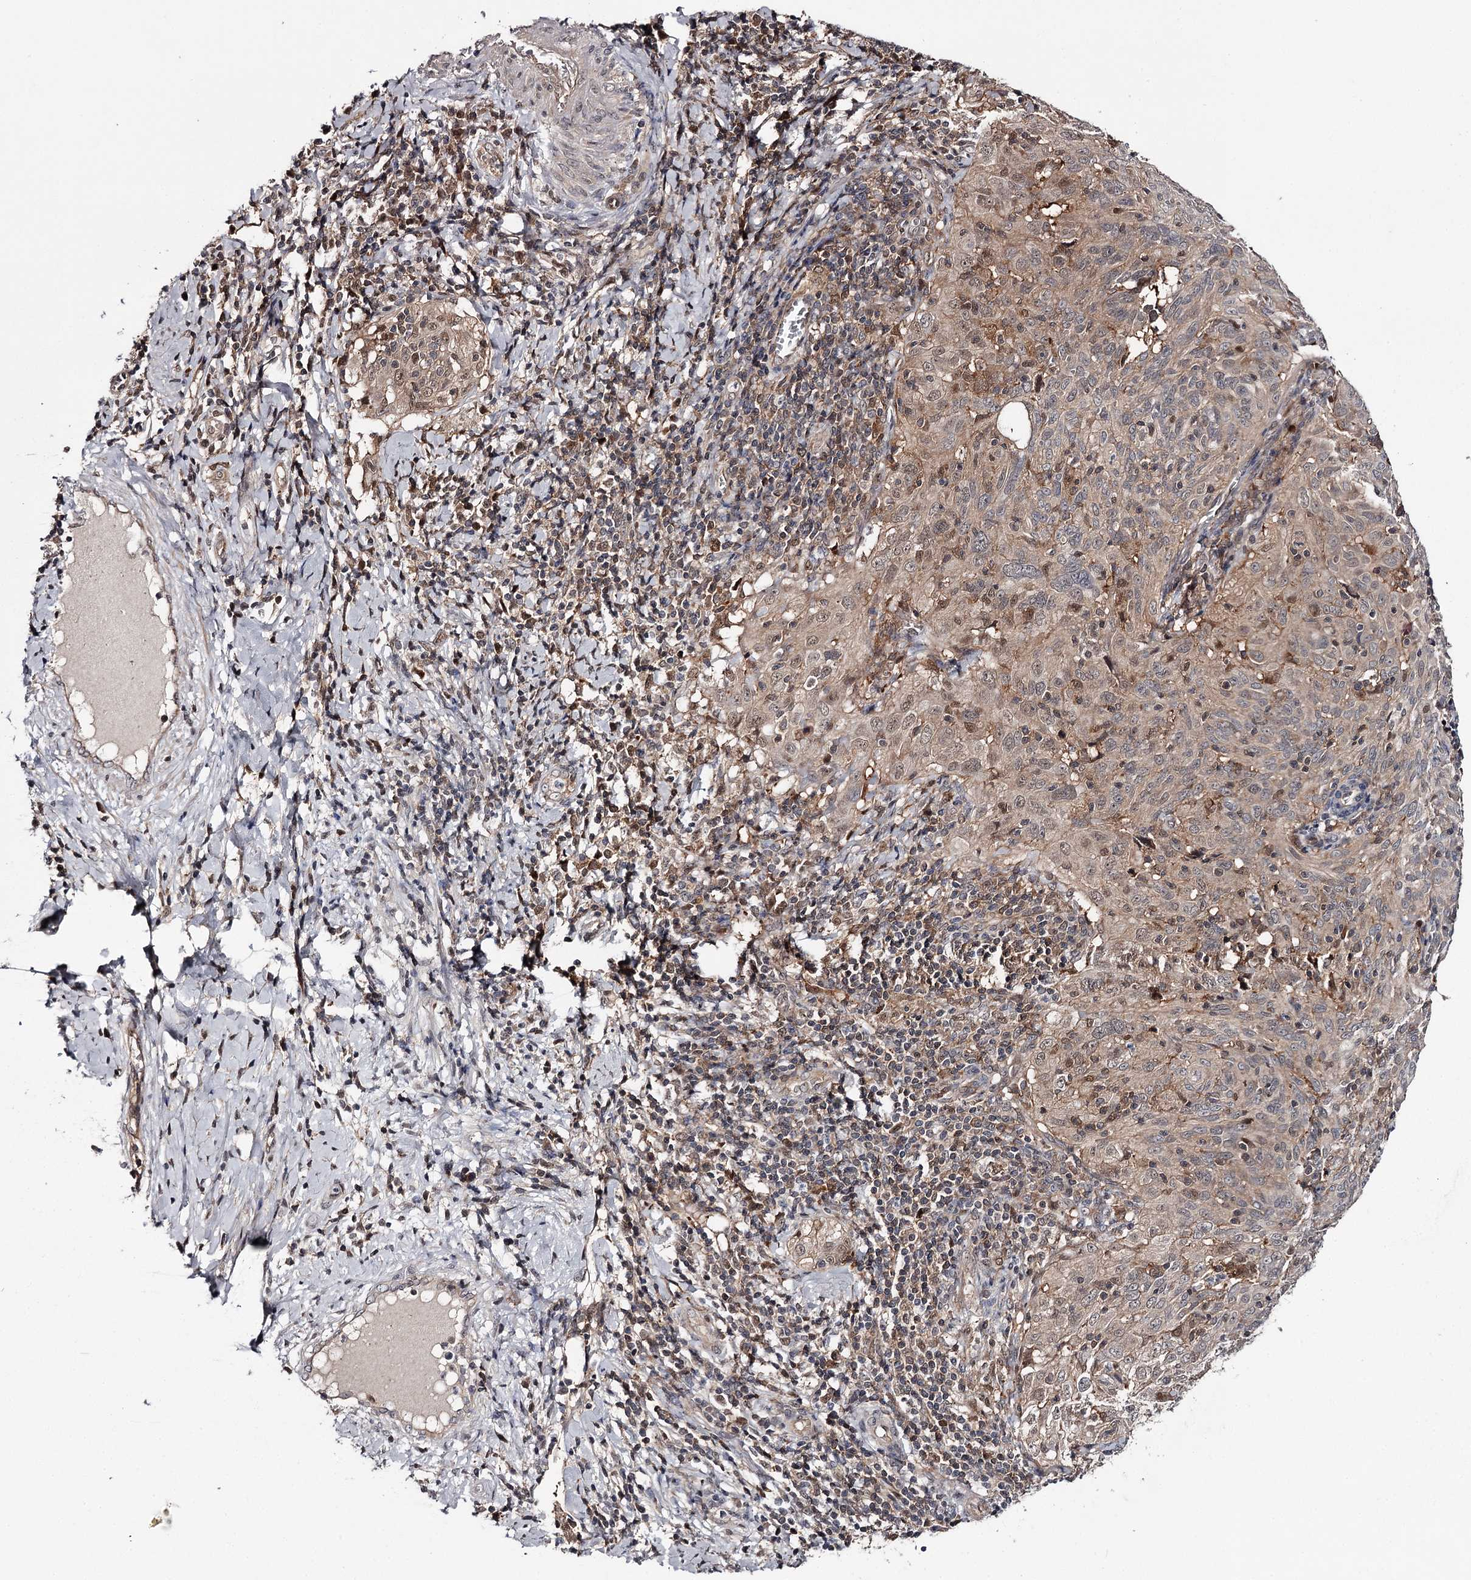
{"staining": {"intensity": "moderate", "quantity": ">75%", "location": "cytoplasmic/membranous,nuclear"}, "tissue": "cervical cancer", "cell_type": "Tumor cells", "image_type": "cancer", "snomed": [{"axis": "morphology", "description": "Squamous cell carcinoma, NOS"}, {"axis": "topography", "description": "Cervix"}], "caption": "About >75% of tumor cells in cervical squamous cell carcinoma reveal moderate cytoplasmic/membranous and nuclear protein positivity as visualized by brown immunohistochemical staining.", "gene": "GTSF1", "patient": {"sex": "female", "age": 31}}